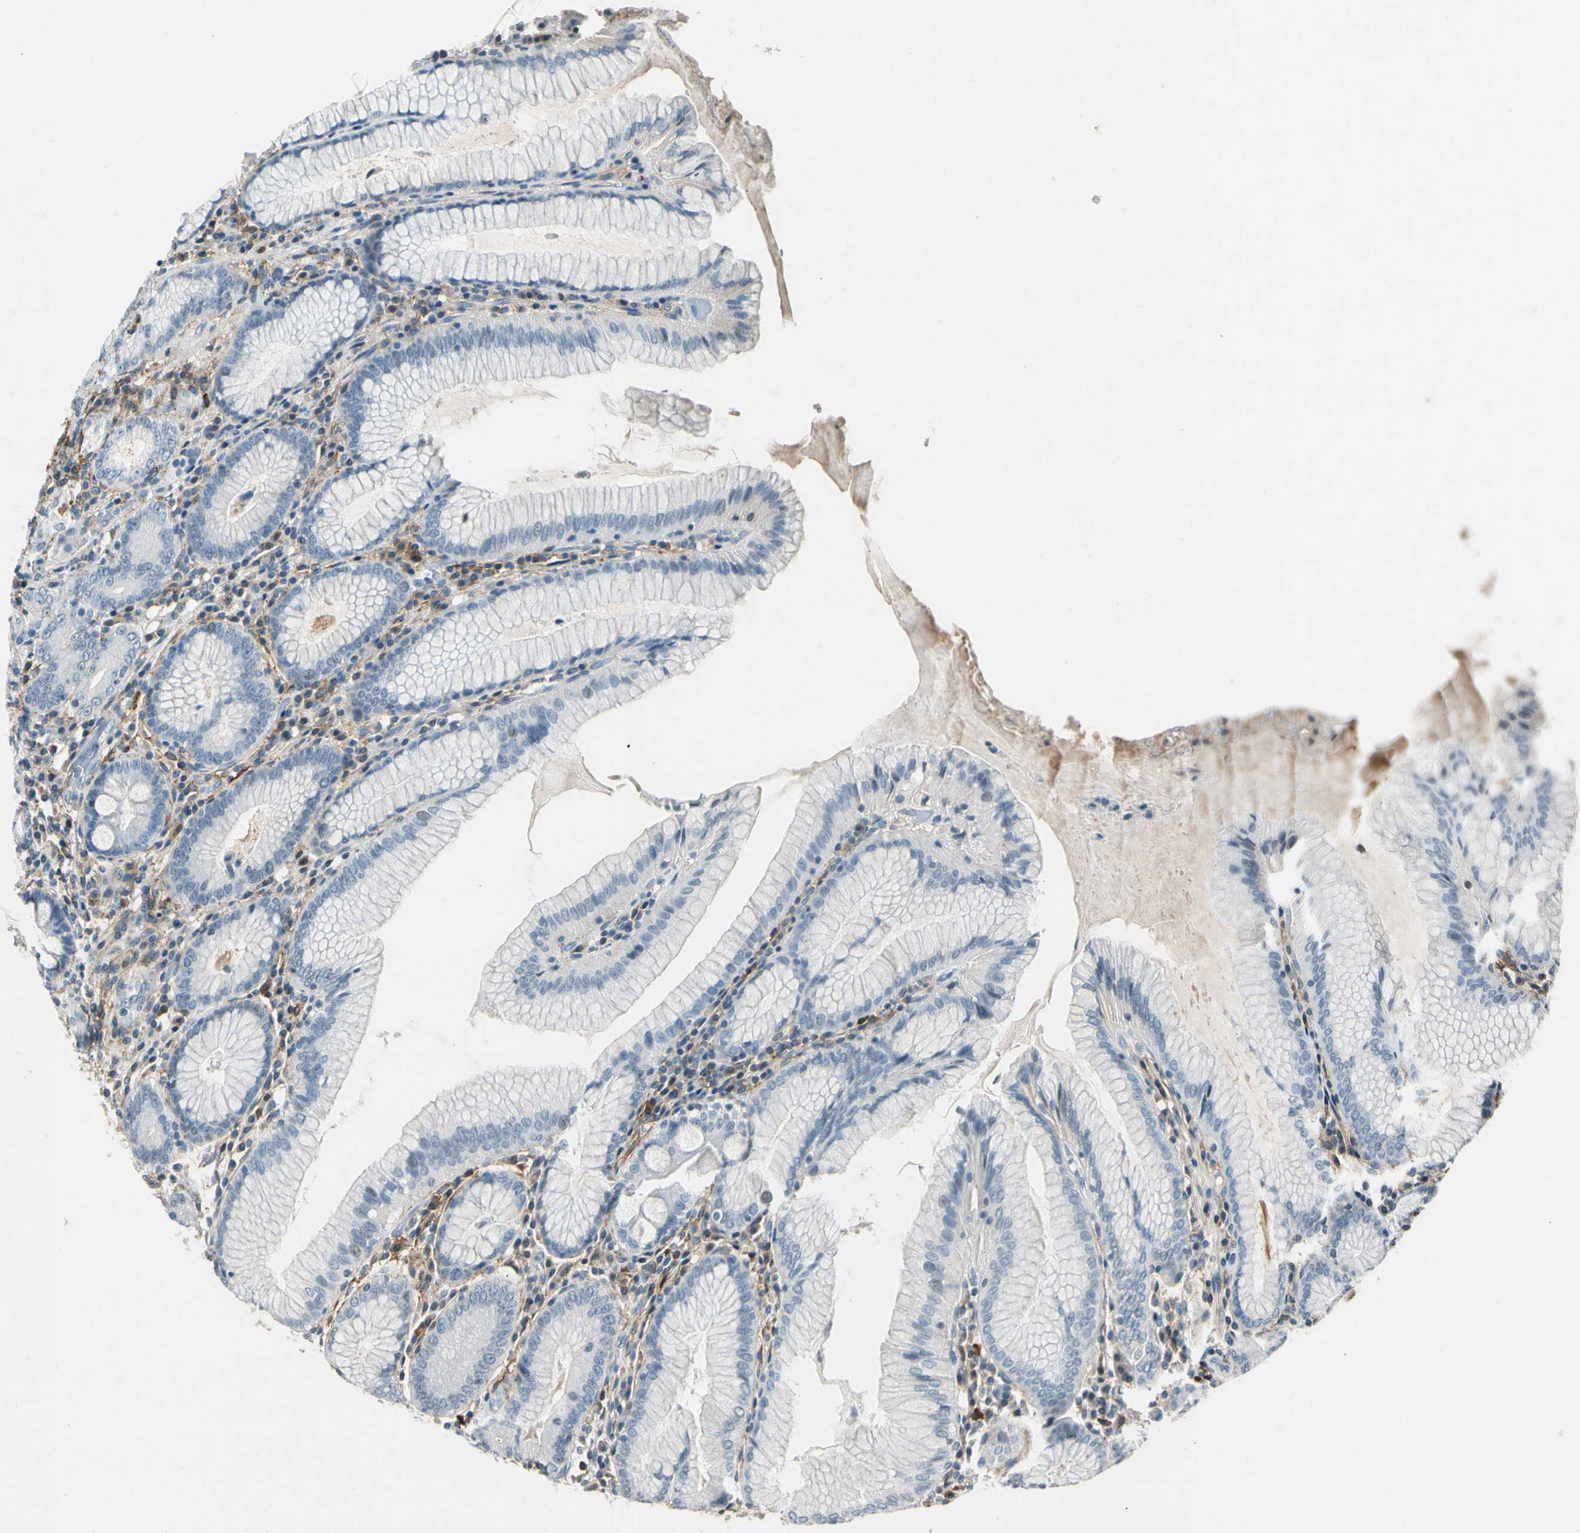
{"staining": {"intensity": "negative", "quantity": "none", "location": "none"}, "tissue": "stomach", "cell_type": "Glandular cells", "image_type": "normal", "snomed": [{"axis": "morphology", "description": "Normal tissue, NOS"}, {"axis": "topography", "description": "Stomach, lower"}], "caption": "This micrograph is of benign stomach stained with immunohistochemistry (IHC) to label a protein in brown with the nuclei are counter-stained blue. There is no expression in glandular cells. Brightfield microscopy of immunohistochemistry stained with DAB (brown) and hematoxylin (blue), captured at high magnification.", "gene": "PDPN", "patient": {"sex": "female", "age": 76}}